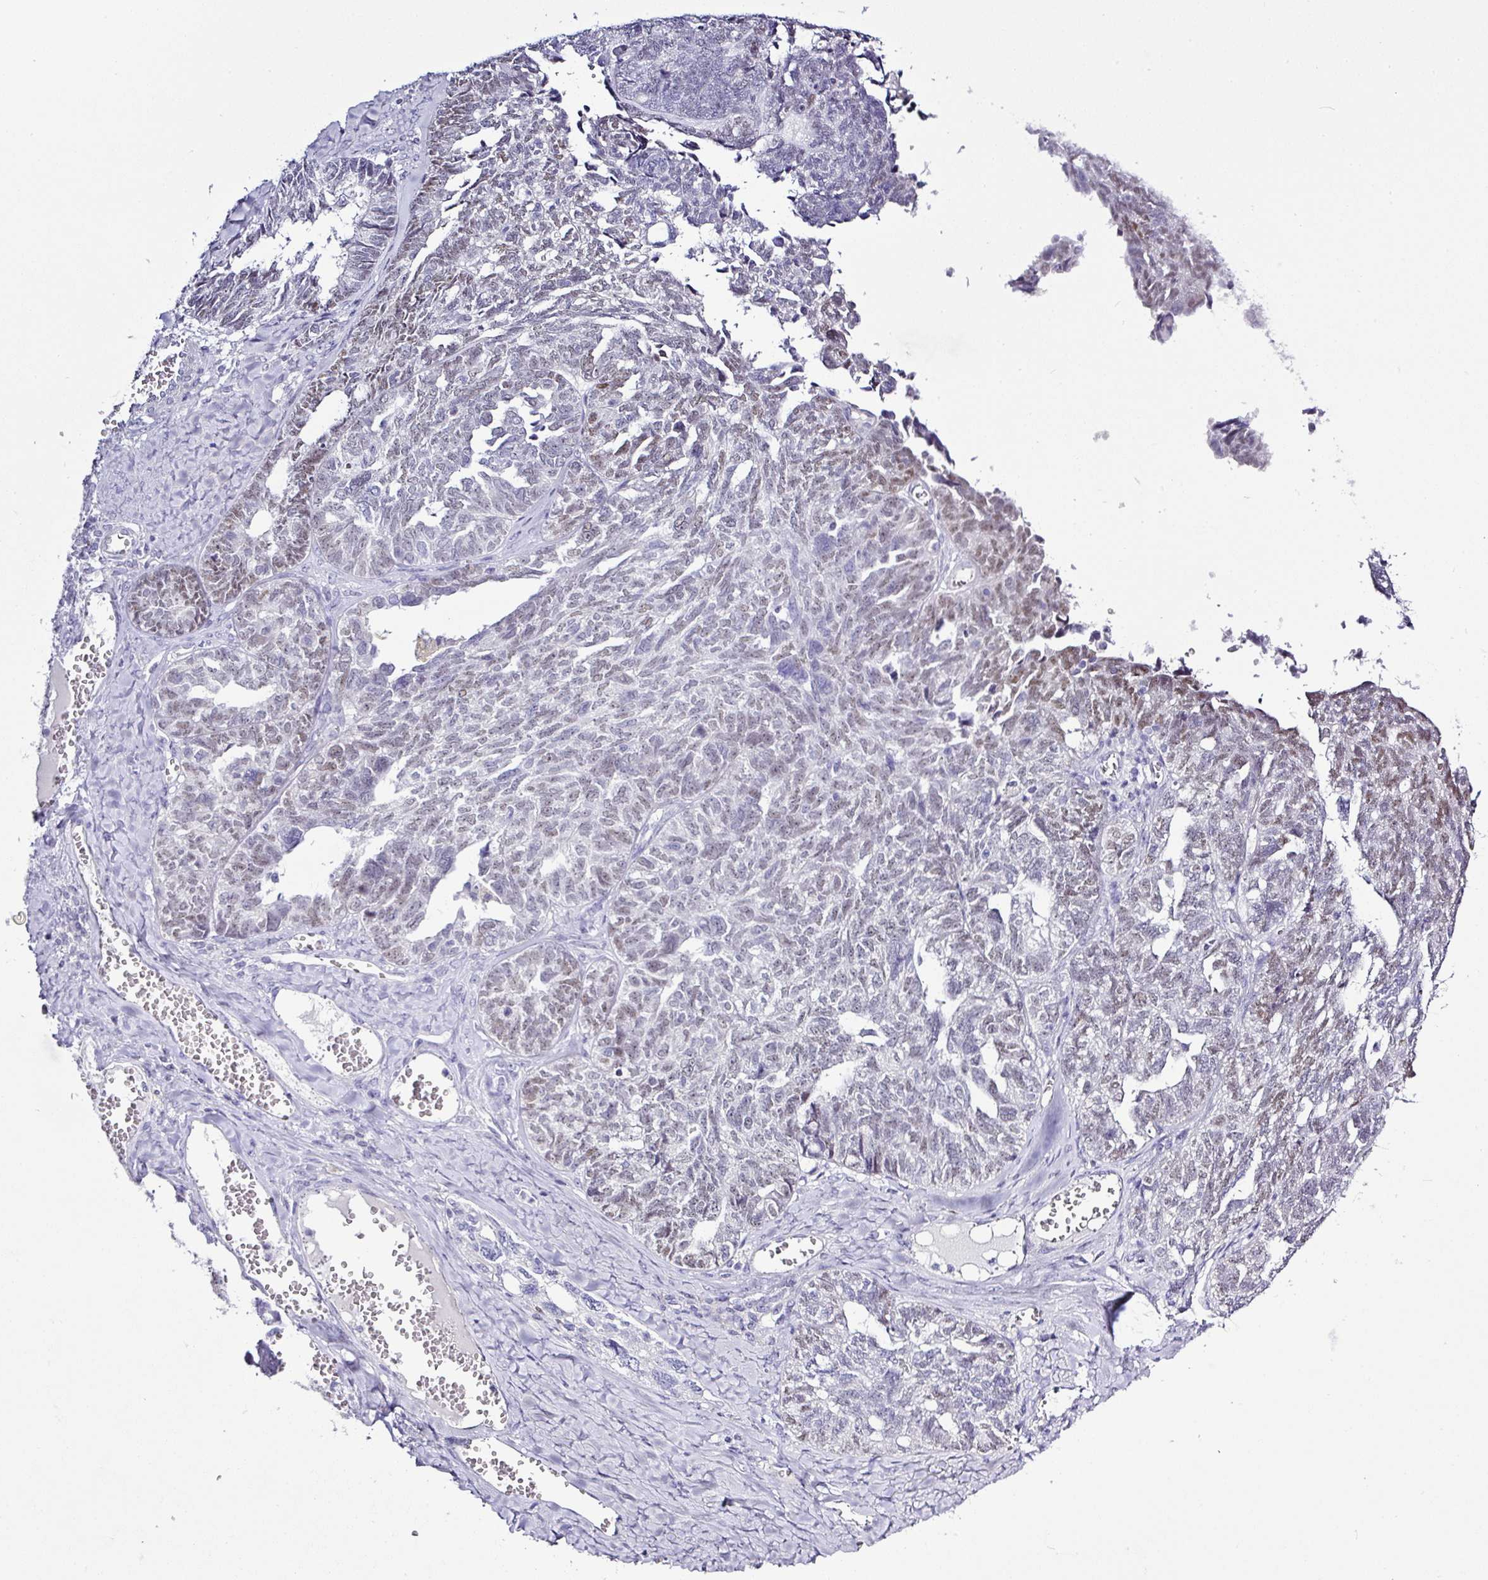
{"staining": {"intensity": "moderate", "quantity": "<25%", "location": "nuclear"}, "tissue": "ovarian cancer", "cell_type": "Tumor cells", "image_type": "cancer", "snomed": [{"axis": "morphology", "description": "Cystadenocarcinoma, serous, NOS"}, {"axis": "topography", "description": "Ovary"}], "caption": "This histopathology image displays immunohistochemistry staining of ovarian serous cystadenocarcinoma, with low moderate nuclear expression in approximately <25% of tumor cells.", "gene": "BCL11A", "patient": {"sex": "female", "age": 79}}